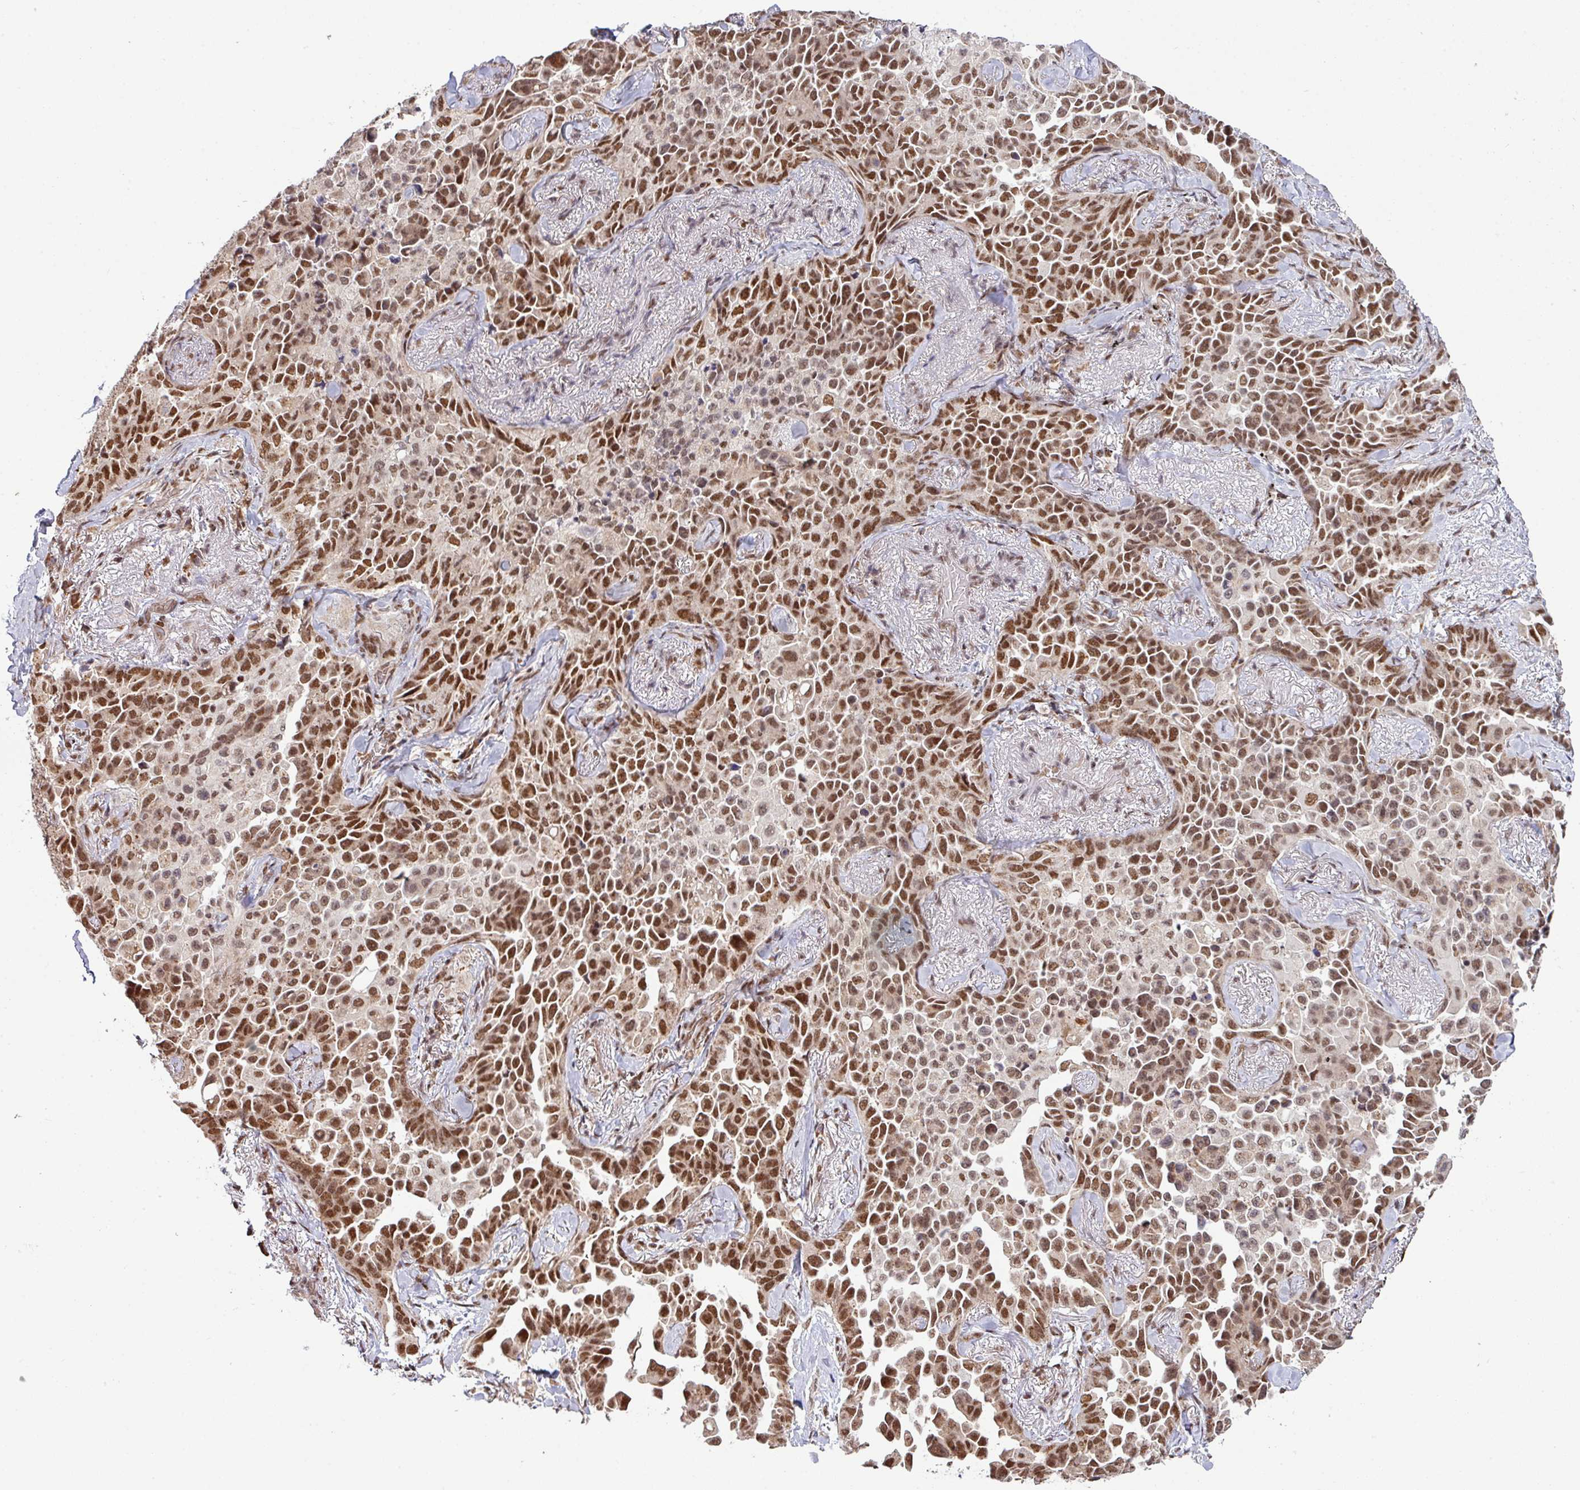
{"staining": {"intensity": "strong", "quantity": ">75%", "location": "nuclear"}, "tissue": "lung cancer", "cell_type": "Tumor cells", "image_type": "cancer", "snomed": [{"axis": "morphology", "description": "Adenocarcinoma, NOS"}, {"axis": "topography", "description": "Lung"}], "caption": "Adenocarcinoma (lung) stained with DAB (3,3'-diaminobenzidine) immunohistochemistry displays high levels of strong nuclear expression in about >75% of tumor cells.", "gene": "PHF23", "patient": {"sex": "female", "age": 67}}